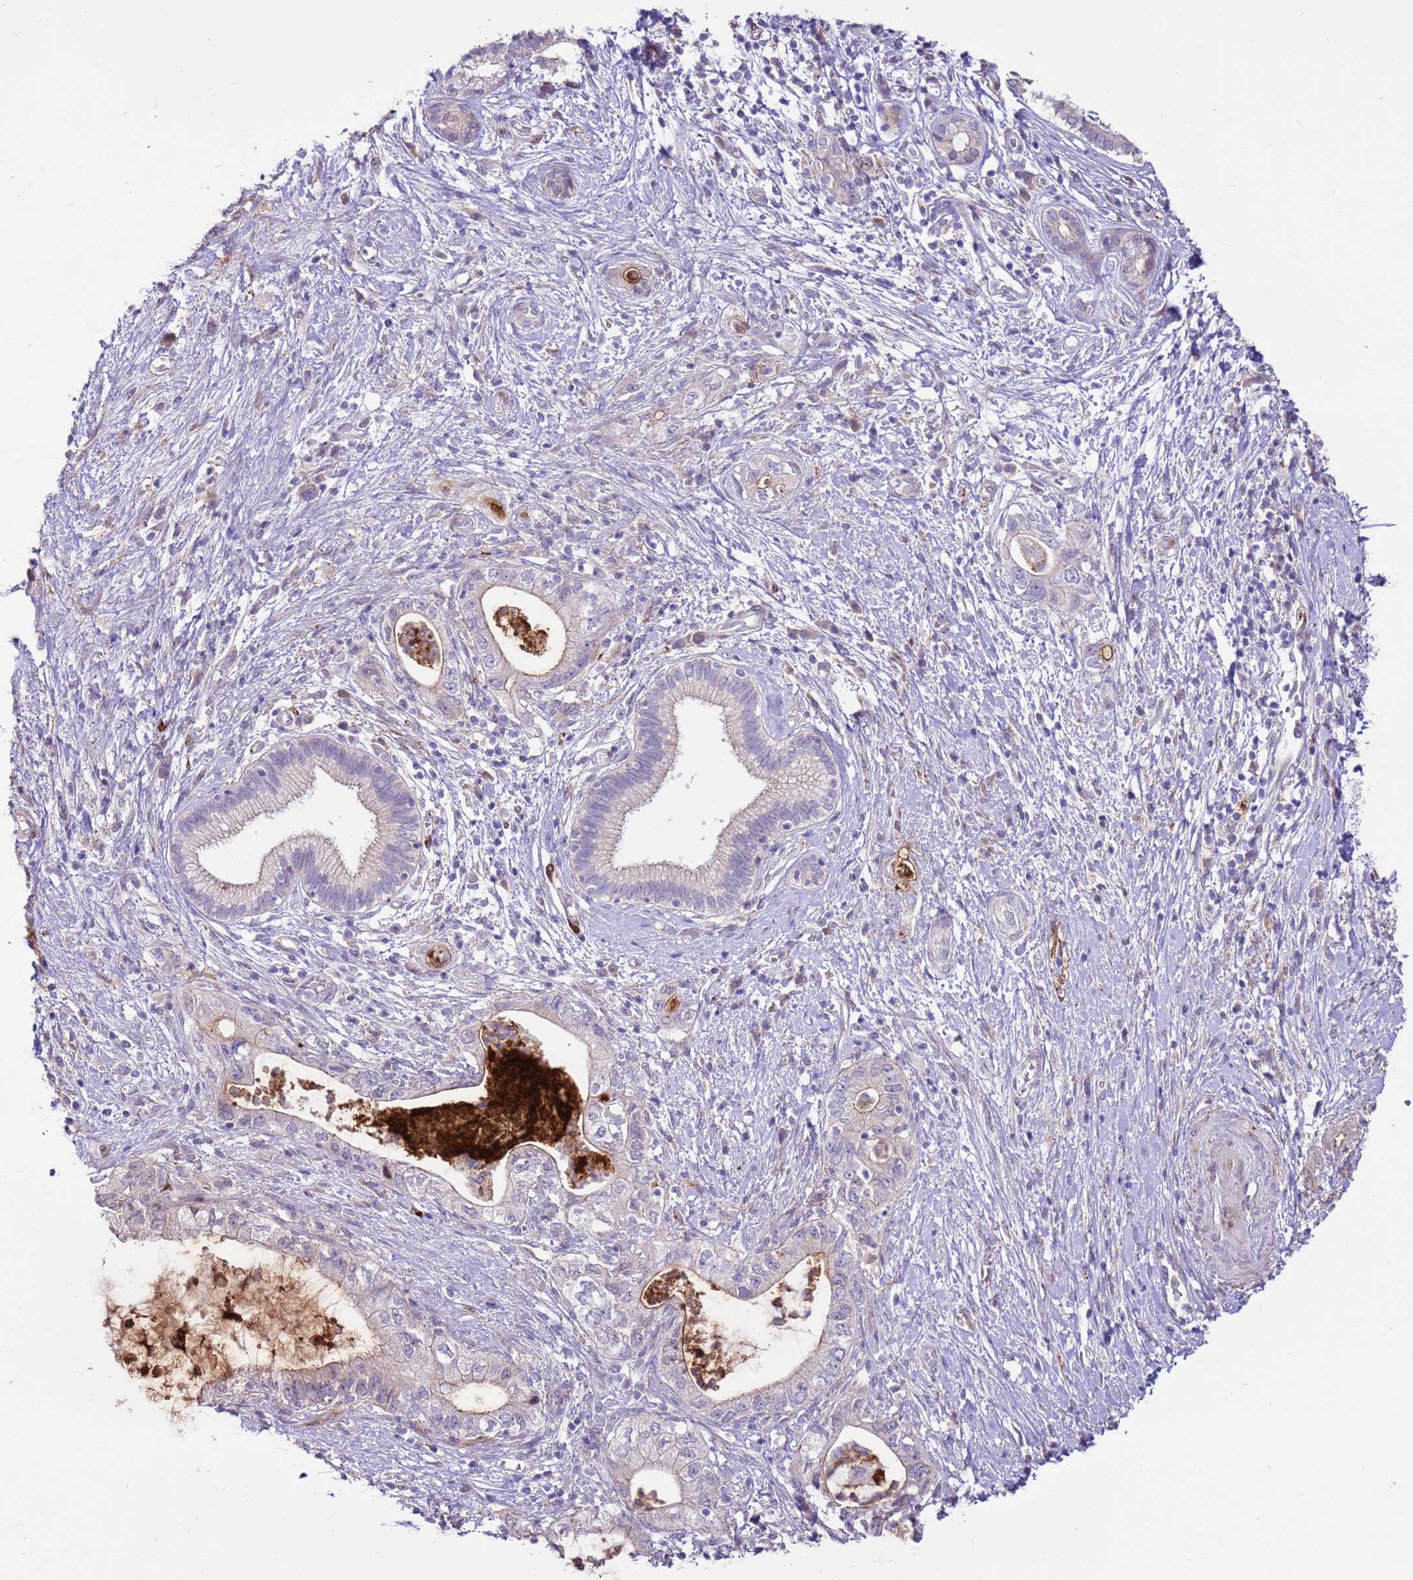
{"staining": {"intensity": "negative", "quantity": "none", "location": "none"}, "tissue": "pancreatic cancer", "cell_type": "Tumor cells", "image_type": "cancer", "snomed": [{"axis": "morphology", "description": "Adenocarcinoma, NOS"}, {"axis": "topography", "description": "Pancreas"}], "caption": "High power microscopy histopathology image of an immunohistochemistry (IHC) histopathology image of pancreatic adenocarcinoma, revealing no significant positivity in tumor cells. Nuclei are stained in blue.", "gene": "LGI4", "patient": {"sex": "female", "age": 73}}